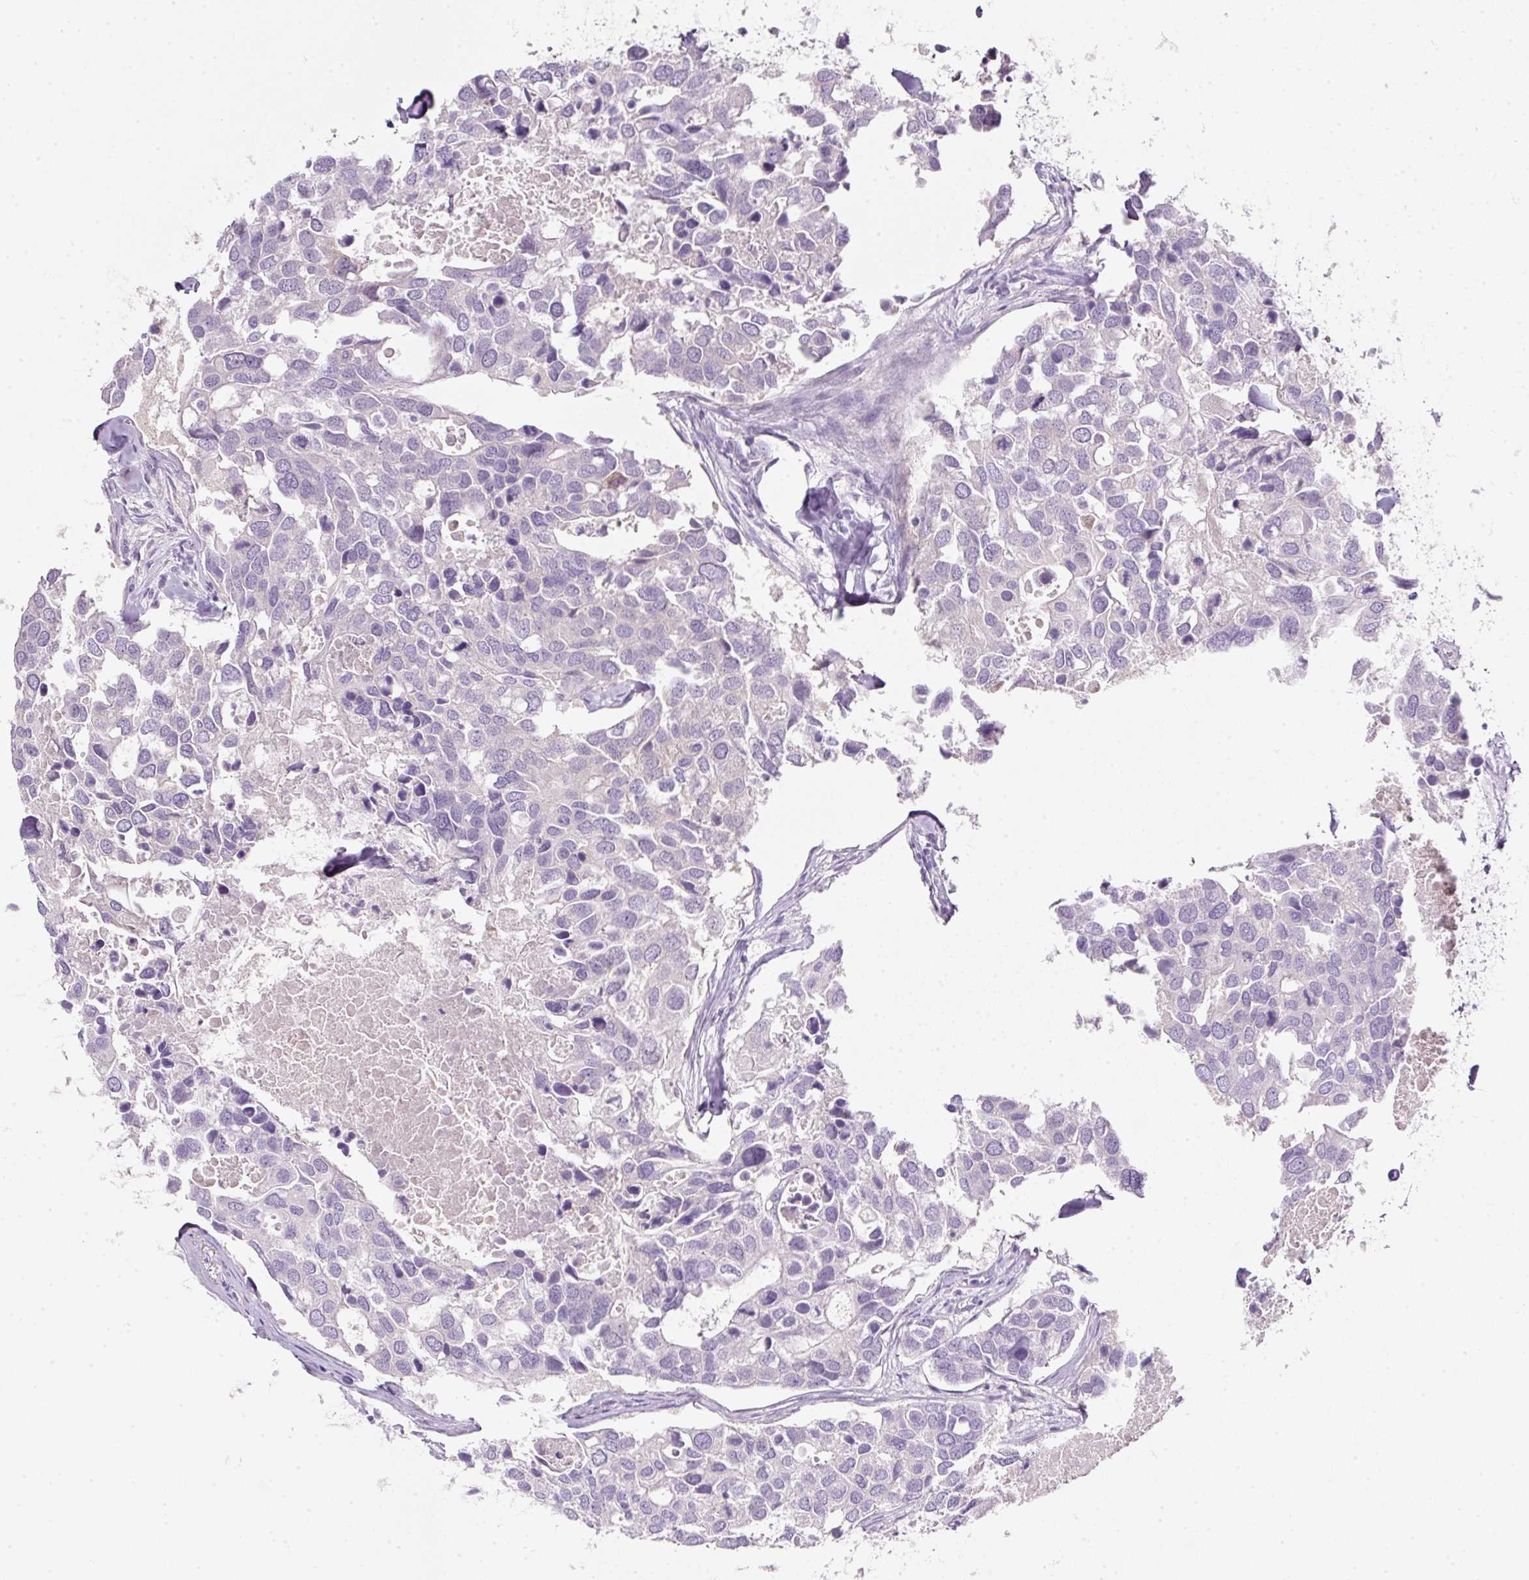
{"staining": {"intensity": "negative", "quantity": "none", "location": "none"}, "tissue": "breast cancer", "cell_type": "Tumor cells", "image_type": "cancer", "snomed": [{"axis": "morphology", "description": "Duct carcinoma"}, {"axis": "topography", "description": "Breast"}], "caption": "Tumor cells show no significant expression in intraductal carcinoma (breast).", "gene": "SLC2A2", "patient": {"sex": "female", "age": 83}}